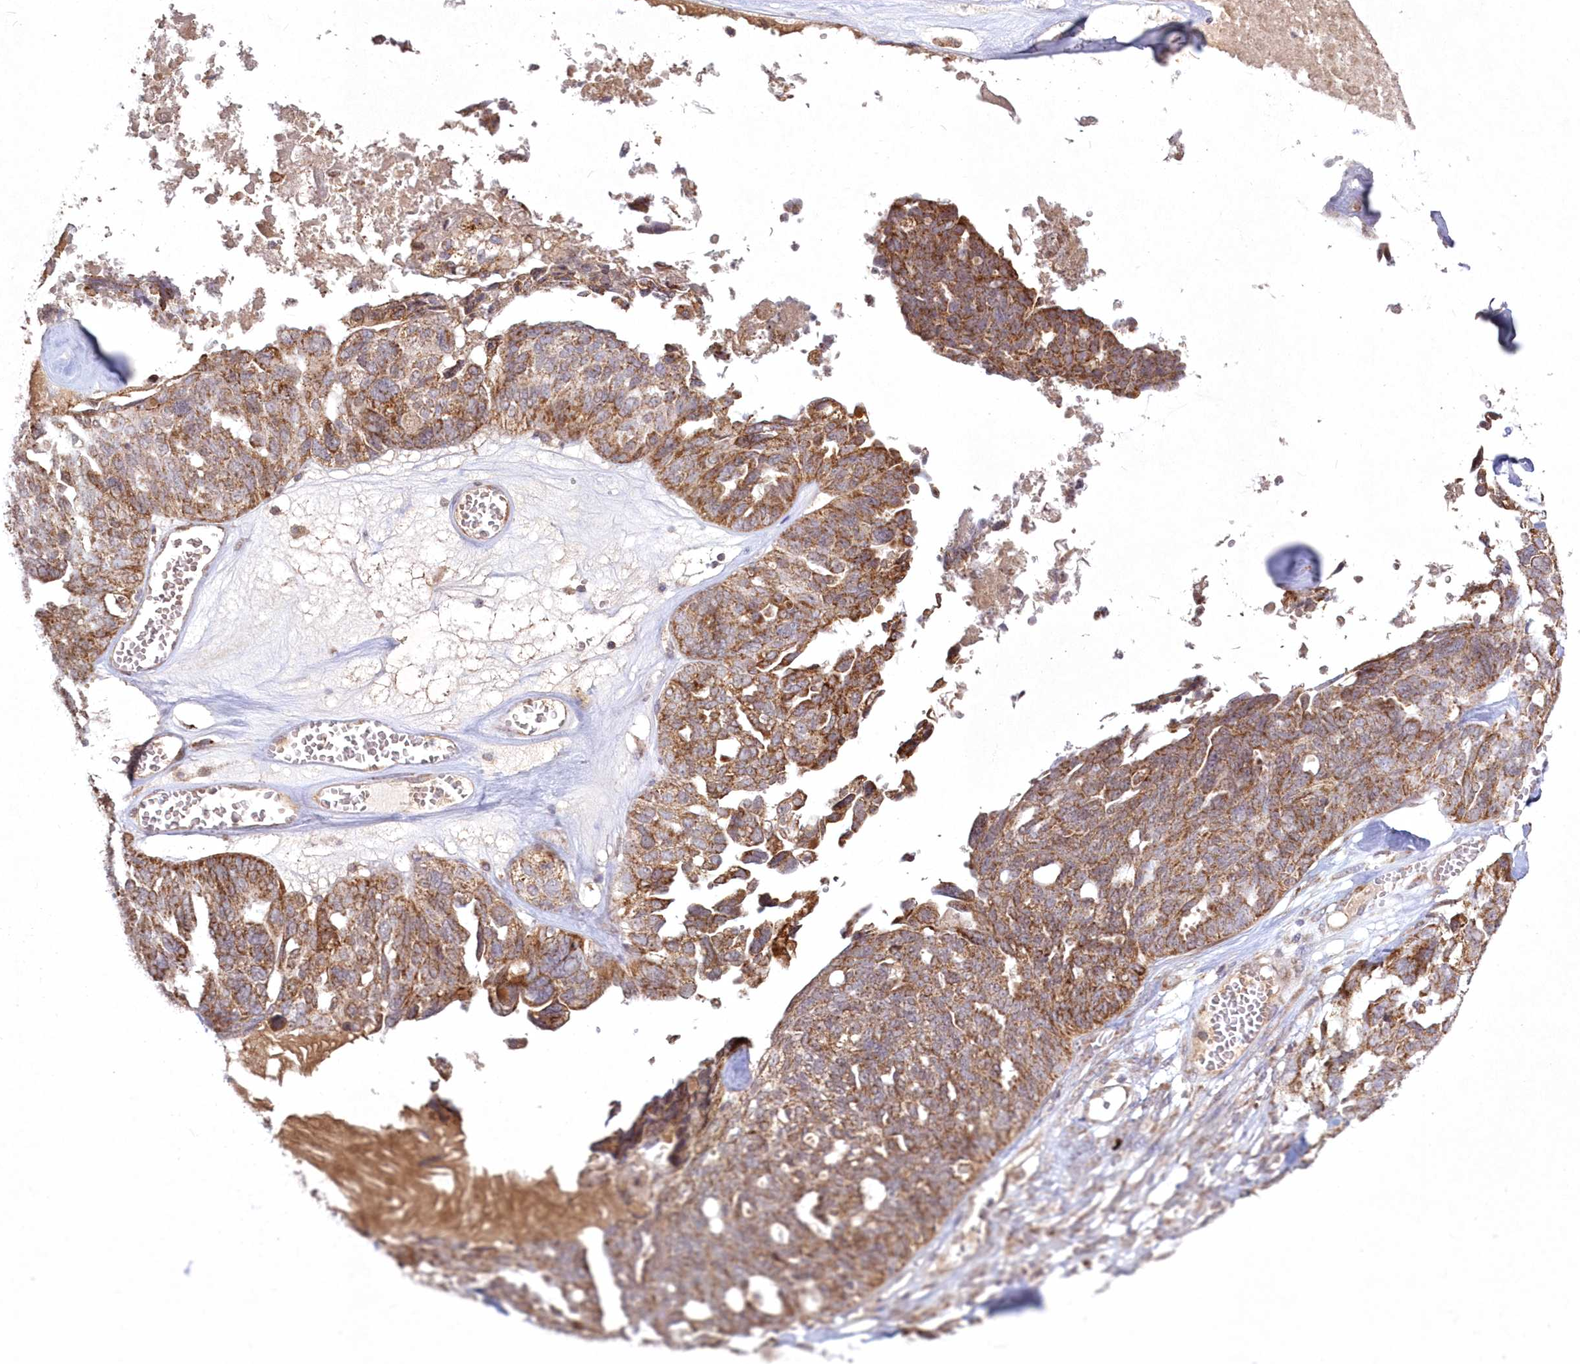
{"staining": {"intensity": "moderate", "quantity": ">75%", "location": "cytoplasmic/membranous"}, "tissue": "ovarian cancer", "cell_type": "Tumor cells", "image_type": "cancer", "snomed": [{"axis": "morphology", "description": "Cystadenocarcinoma, serous, NOS"}, {"axis": "topography", "description": "Ovary"}], "caption": "Tumor cells display moderate cytoplasmic/membranous expression in approximately >75% of cells in ovarian cancer (serous cystadenocarcinoma). (Stains: DAB (3,3'-diaminobenzidine) in brown, nuclei in blue, Microscopy: brightfield microscopy at high magnification).", "gene": "PEX13", "patient": {"sex": "female", "age": 79}}